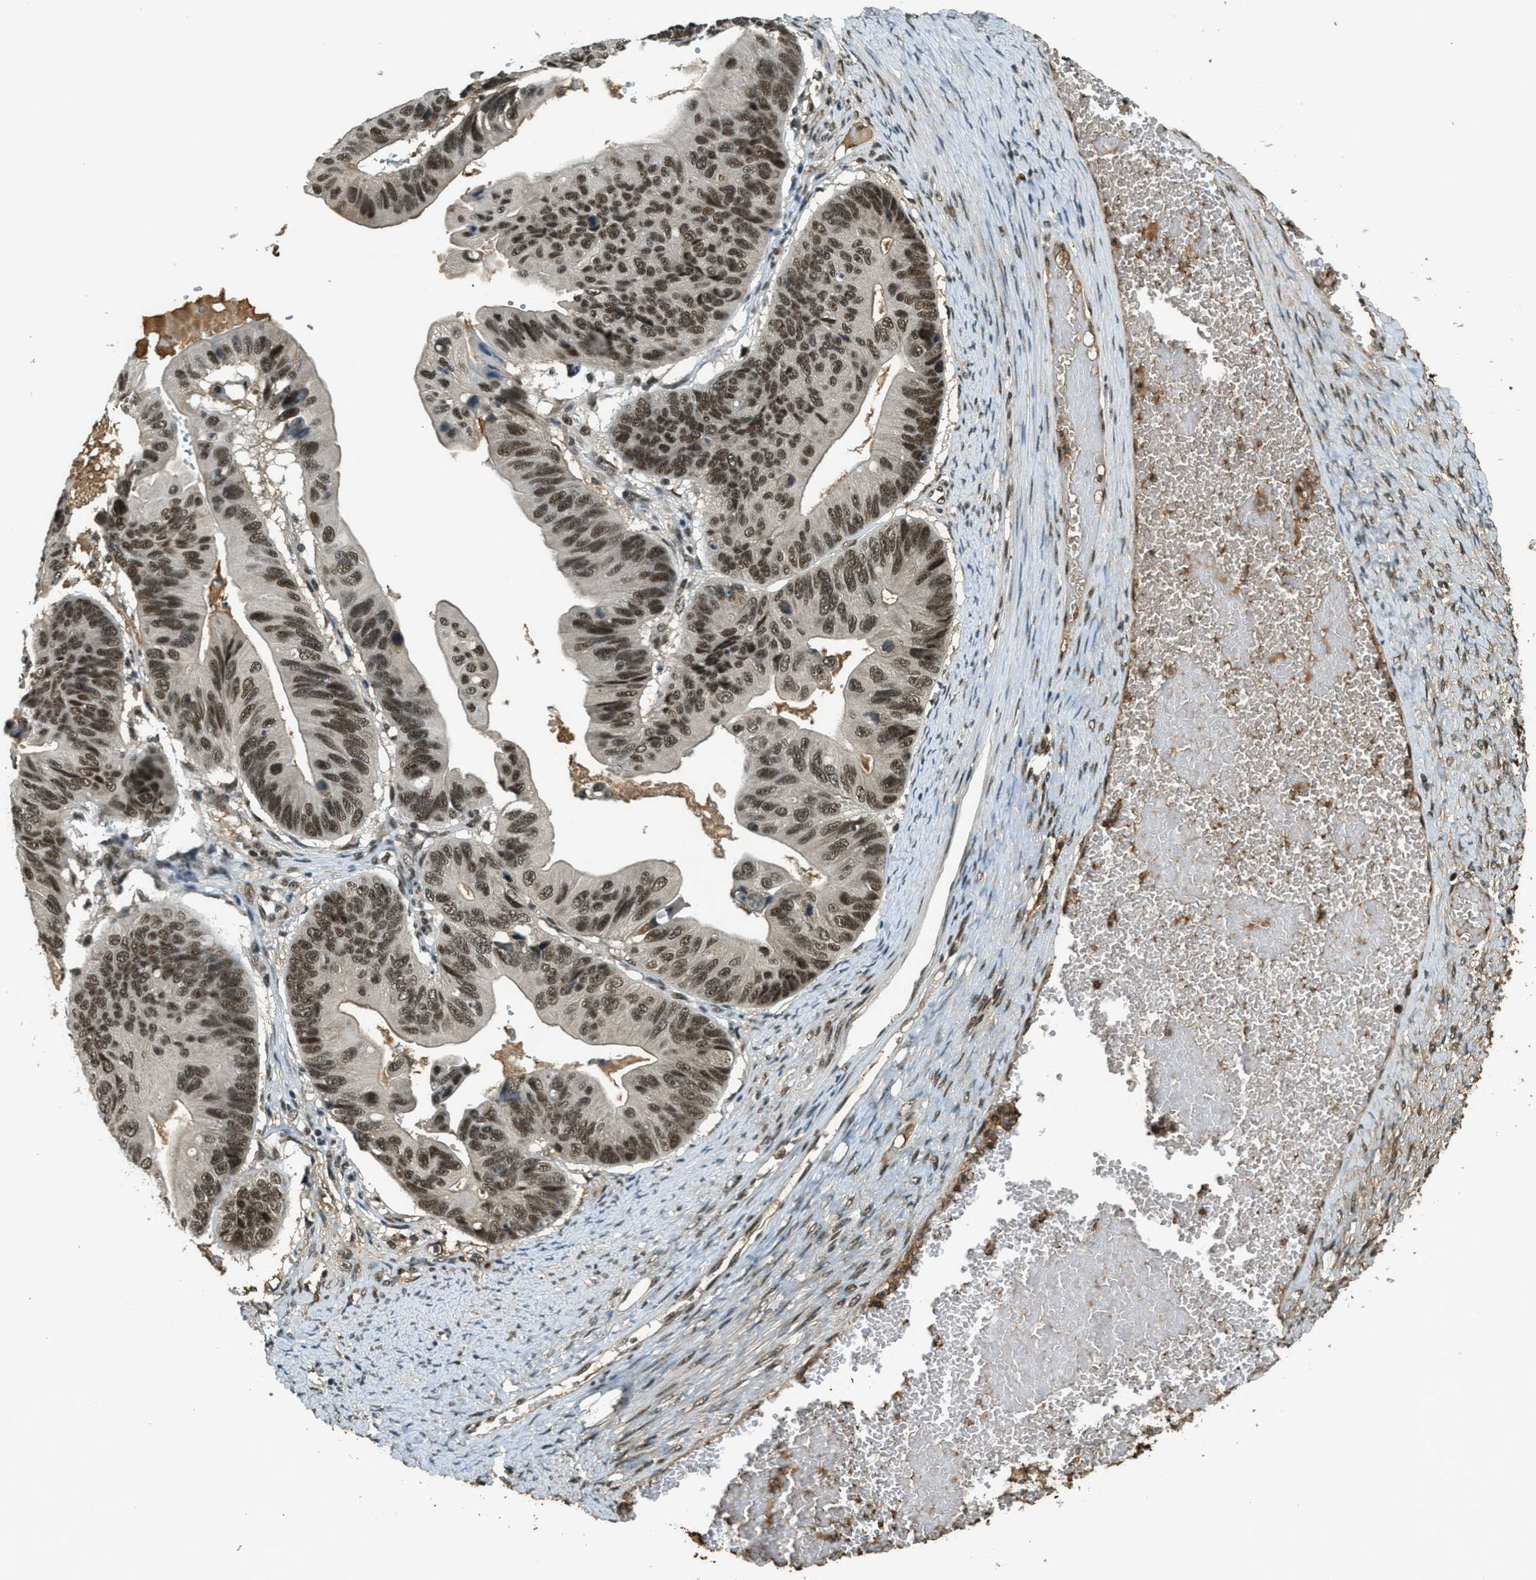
{"staining": {"intensity": "strong", "quantity": ">75%", "location": "nuclear"}, "tissue": "ovarian cancer", "cell_type": "Tumor cells", "image_type": "cancer", "snomed": [{"axis": "morphology", "description": "Cystadenocarcinoma, mucinous, NOS"}, {"axis": "topography", "description": "Ovary"}], "caption": "A histopathology image of human ovarian cancer stained for a protein displays strong nuclear brown staining in tumor cells. The protein is shown in brown color, while the nuclei are stained blue.", "gene": "ZNF148", "patient": {"sex": "female", "age": 61}}